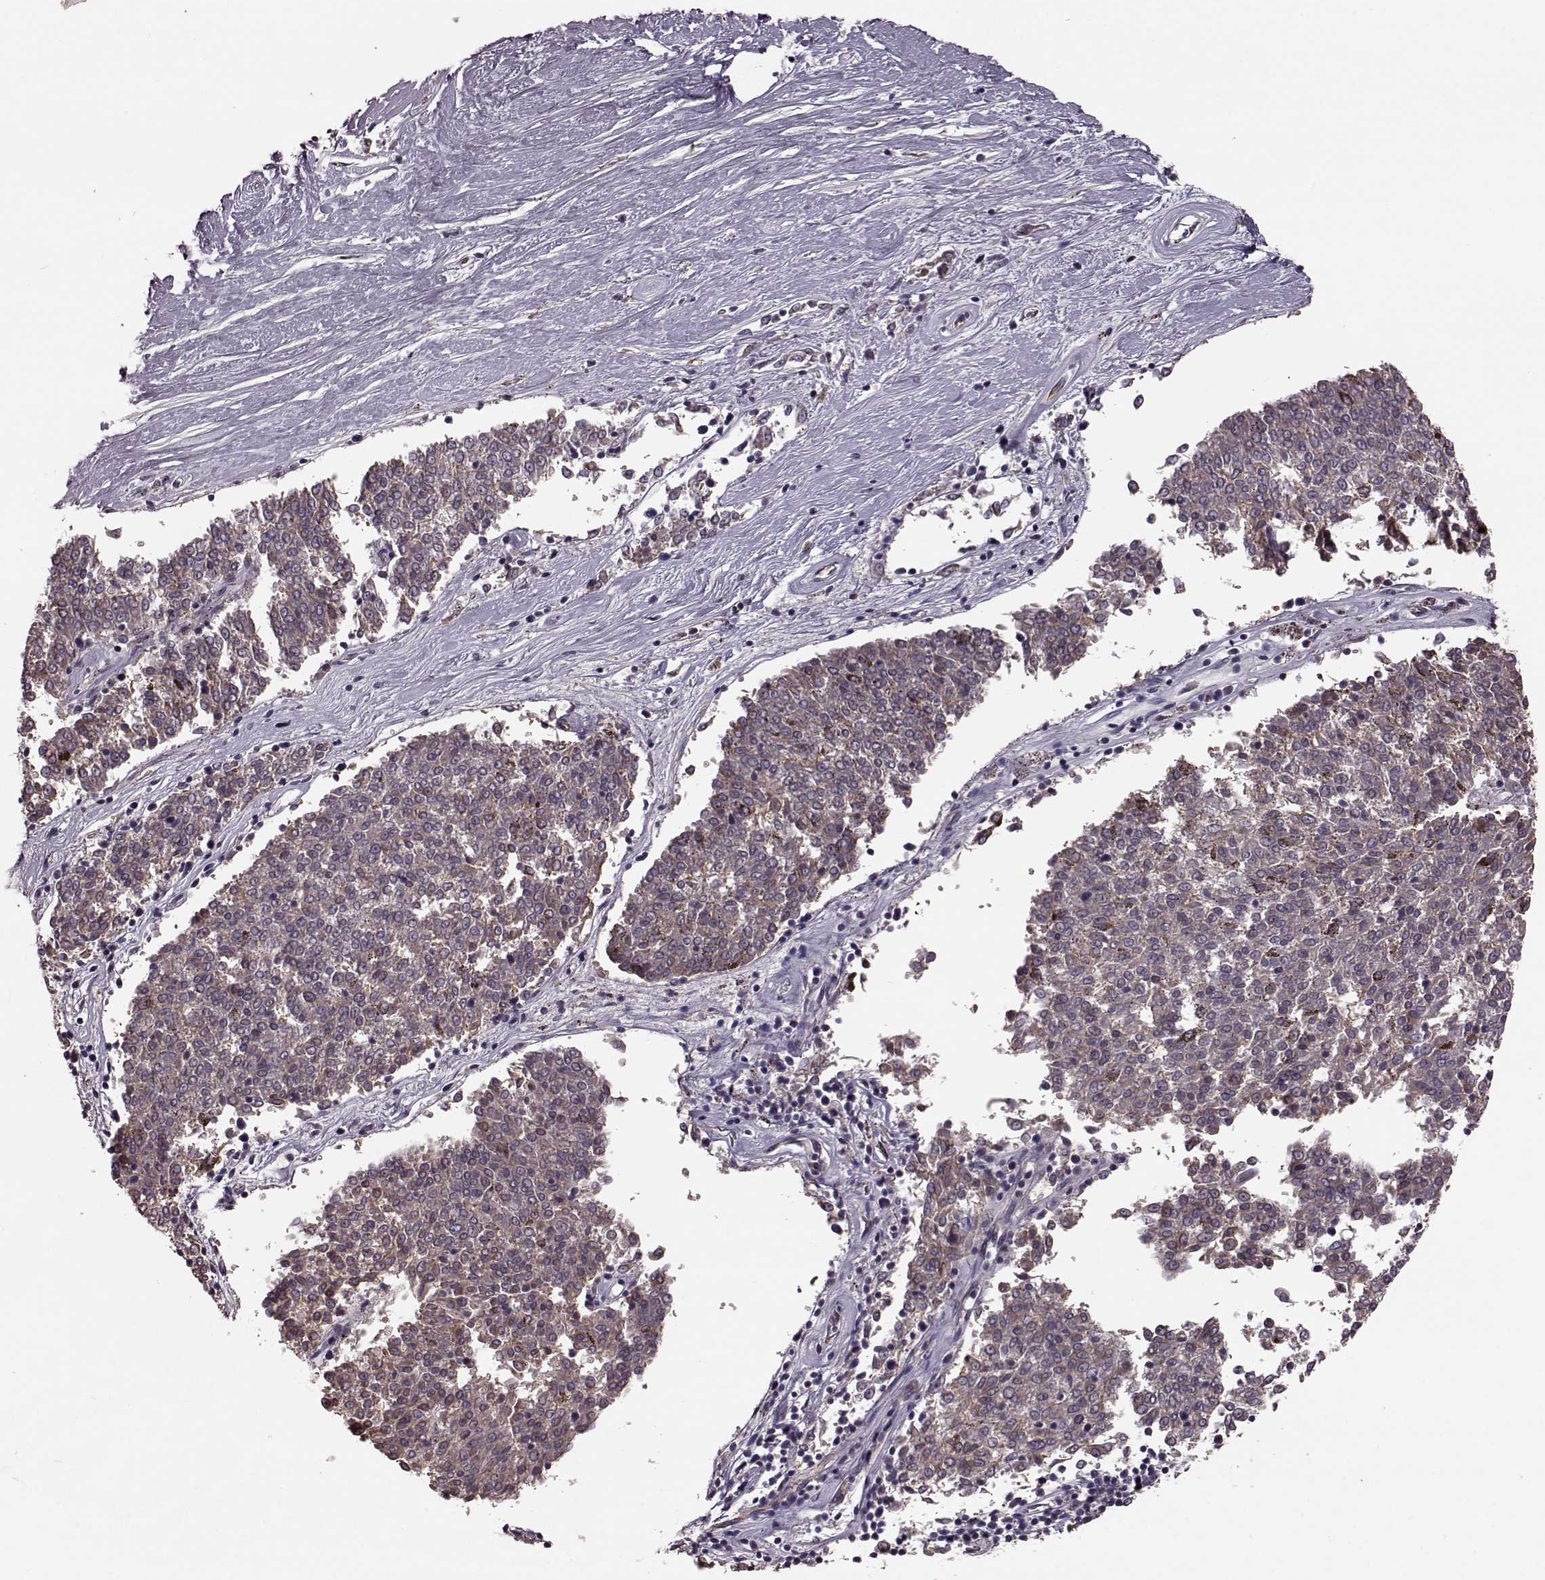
{"staining": {"intensity": "moderate", "quantity": "<25%", "location": "cytoplasmic/membranous"}, "tissue": "melanoma", "cell_type": "Tumor cells", "image_type": "cancer", "snomed": [{"axis": "morphology", "description": "Malignant melanoma, NOS"}, {"axis": "topography", "description": "Skin"}], "caption": "Moderate cytoplasmic/membranous protein expression is appreciated in approximately <25% of tumor cells in melanoma.", "gene": "NTF3", "patient": {"sex": "female", "age": 72}}